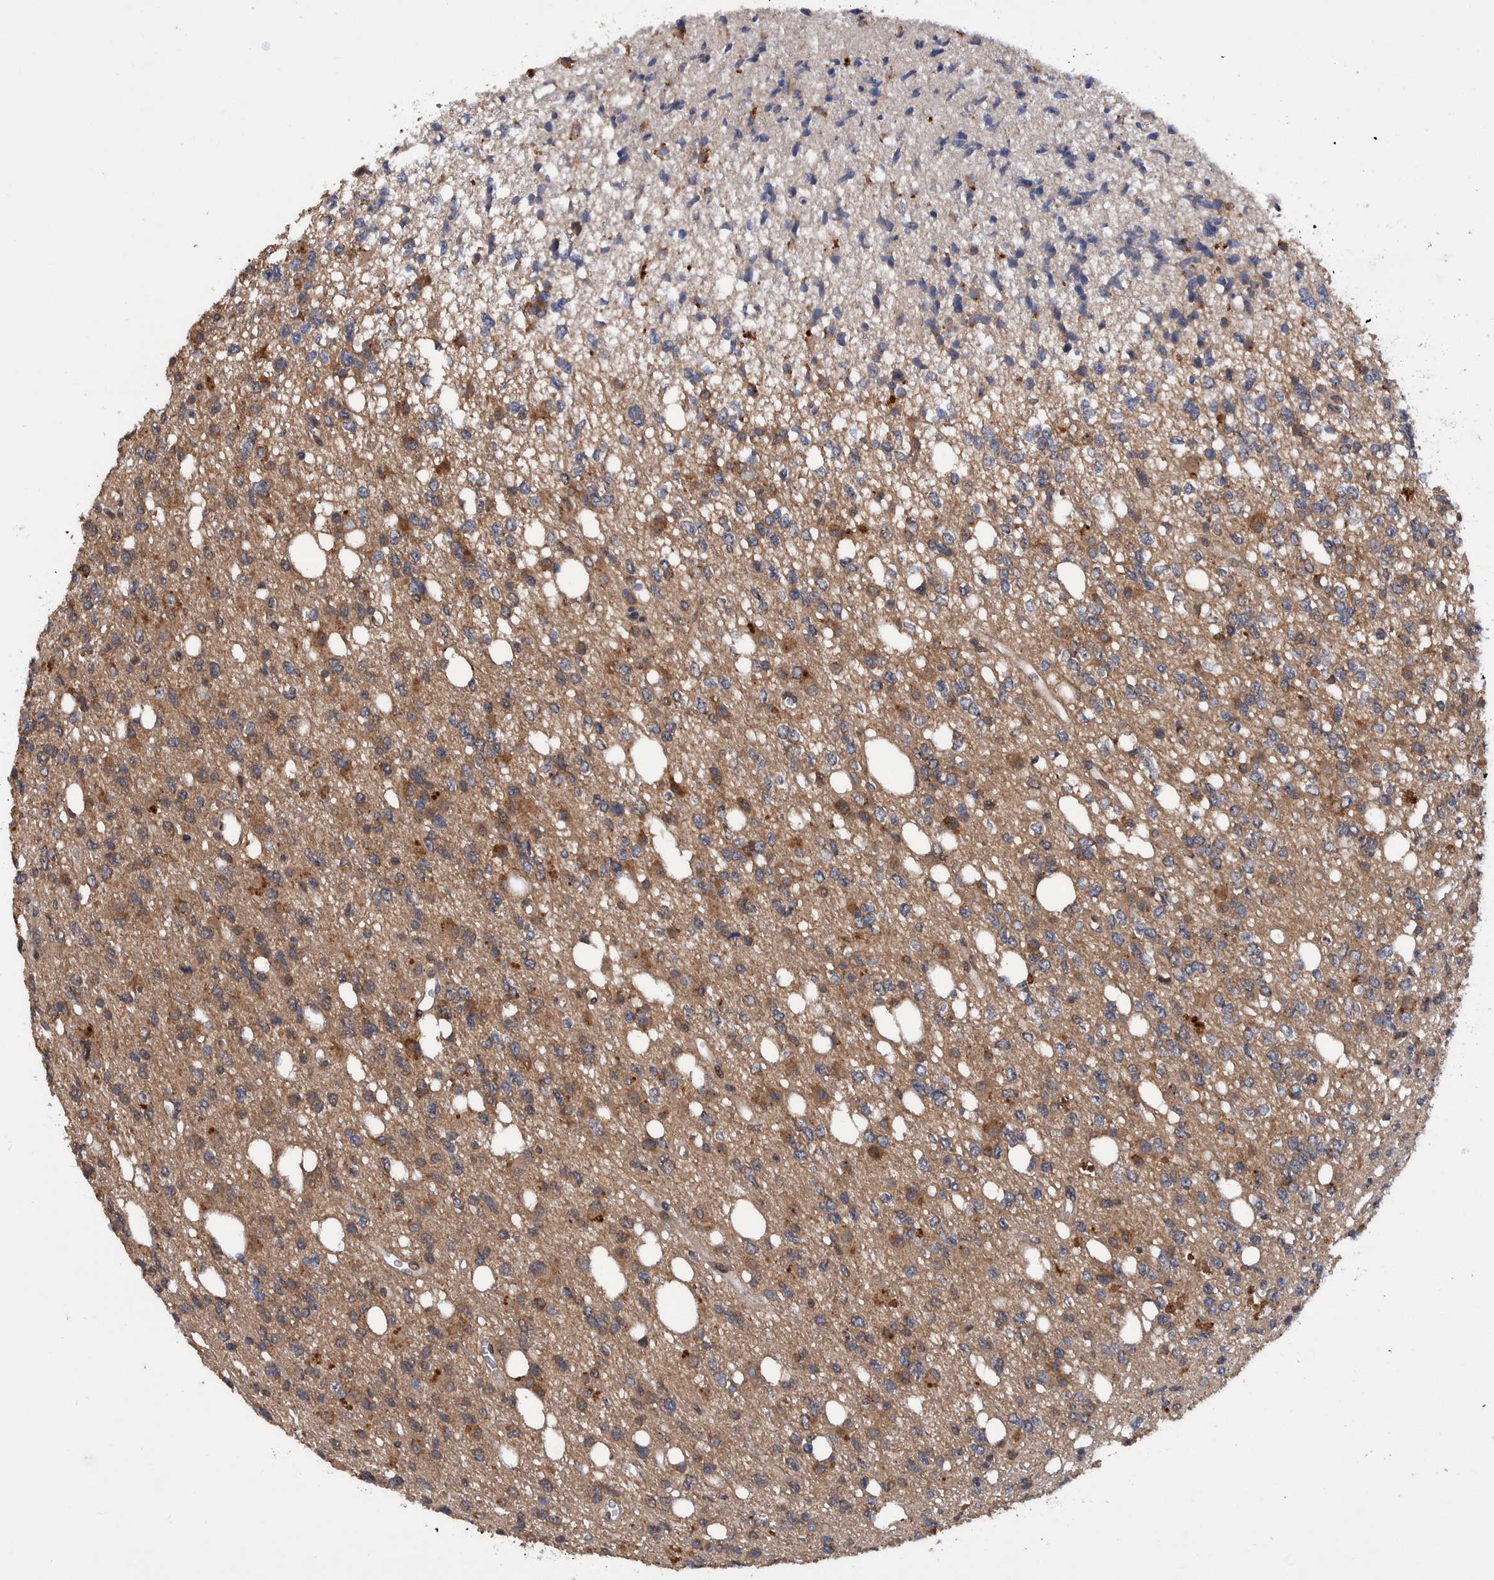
{"staining": {"intensity": "moderate", "quantity": ">75%", "location": "cytoplasmic/membranous"}, "tissue": "glioma", "cell_type": "Tumor cells", "image_type": "cancer", "snomed": [{"axis": "morphology", "description": "Glioma, malignant, High grade"}, {"axis": "topography", "description": "Brain"}], "caption": "A micrograph showing moderate cytoplasmic/membranous expression in approximately >75% of tumor cells in glioma, as visualized by brown immunohistochemical staining.", "gene": "PLPBP", "patient": {"sex": "female", "age": 62}}